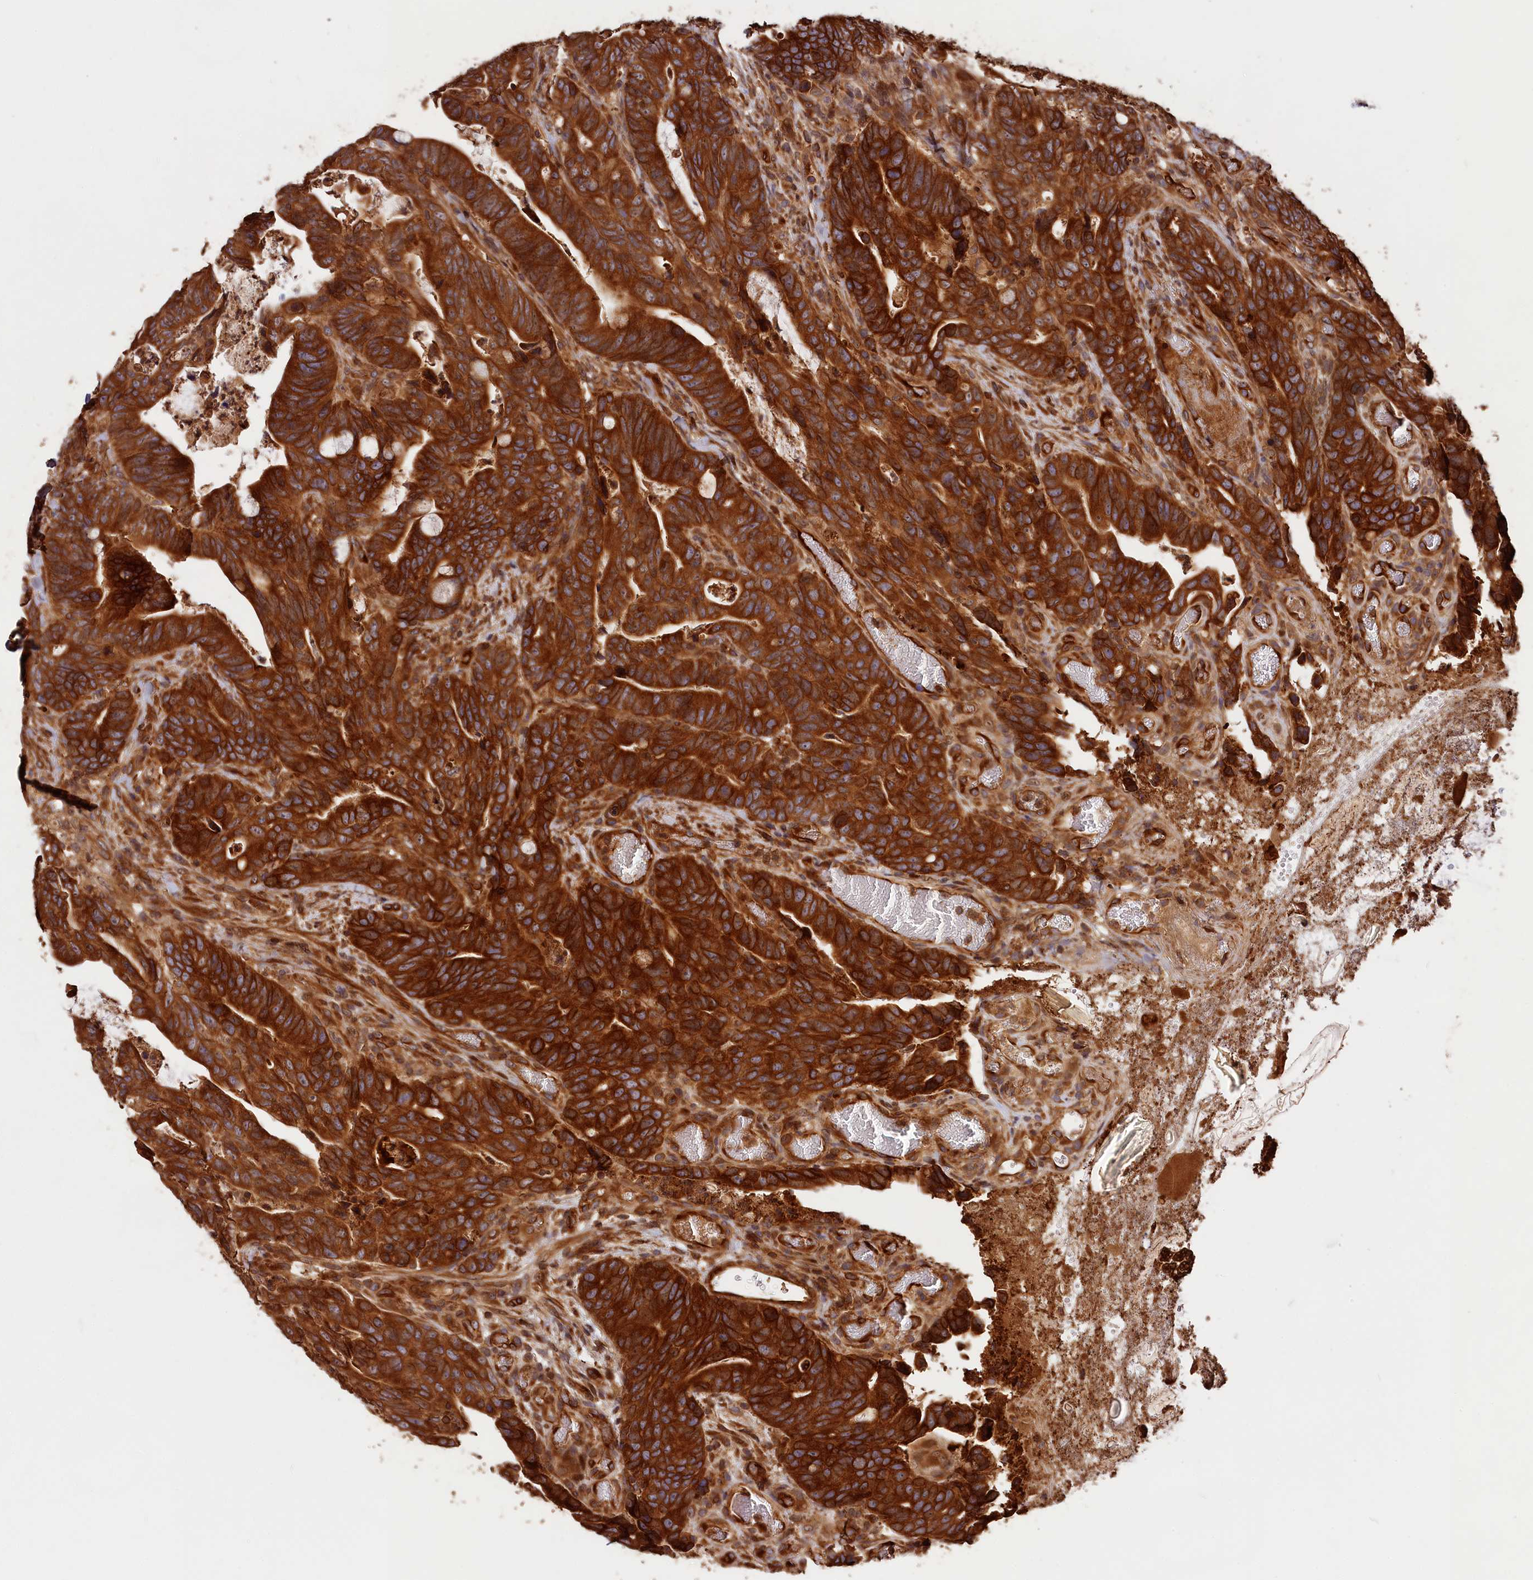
{"staining": {"intensity": "strong", "quantity": ">75%", "location": "cytoplasmic/membranous"}, "tissue": "colorectal cancer", "cell_type": "Tumor cells", "image_type": "cancer", "snomed": [{"axis": "morphology", "description": "Adenocarcinoma, NOS"}, {"axis": "topography", "description": "Colon"}], "caption": "Approximately >75% of tumor cells in human adenocarcinoma (colorectal) exhibit strong cytoplasmic/membranous protein positivity as visualized by brown immunohistochemical staining.", "gene": "HMOX2", "patient": {"sex": "female", "age": 82}}